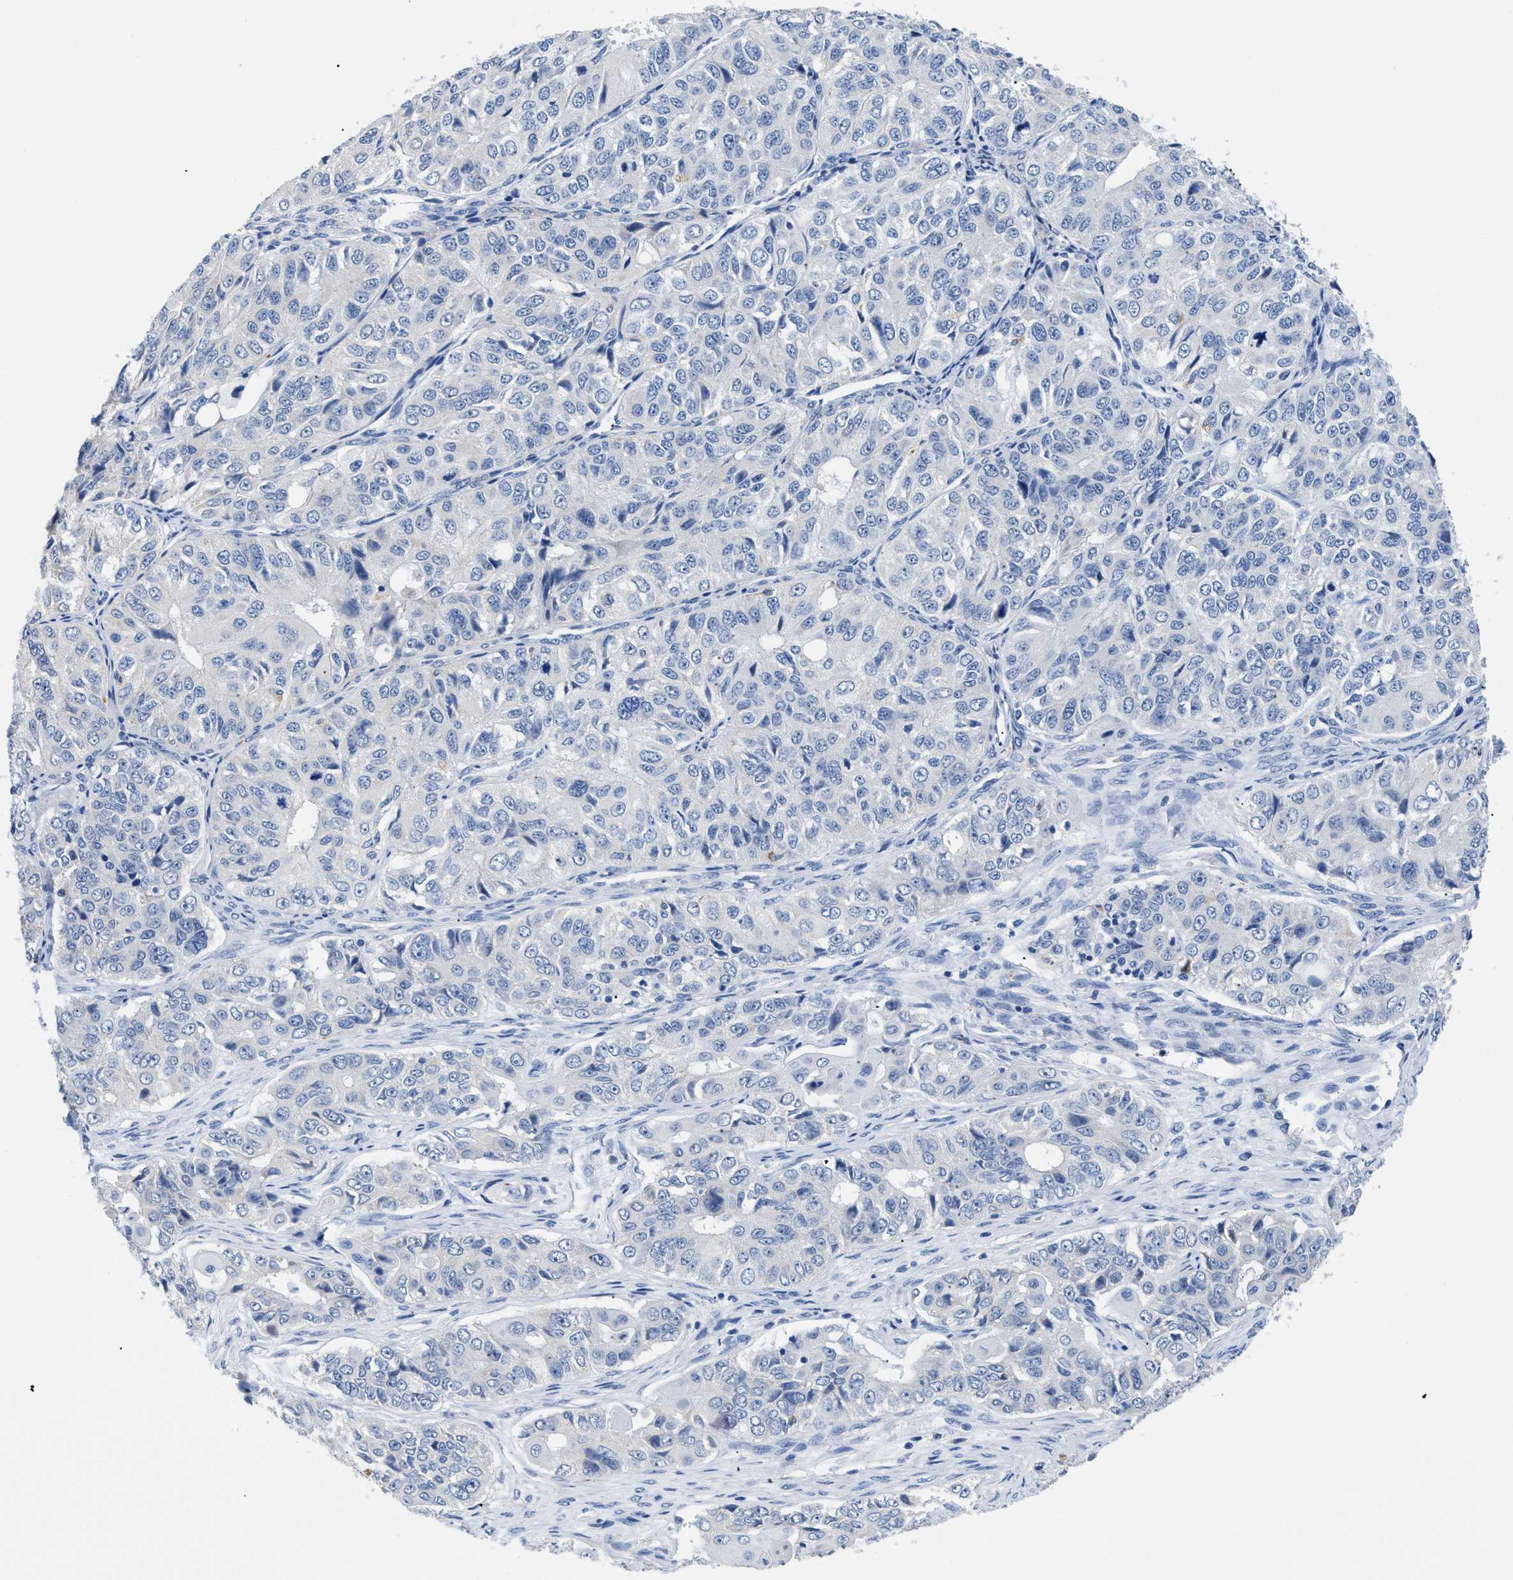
{"staining": {"intensity": "negative", "quantity": "none", "location": "none"}, "tissue": "ovarian cancer", "cell_type": "Tumor cells", "image_type": "cancer", "snomed": [{"axis": "morphology", "description": "Carcinoma, endometroid"}, {"axis": "topography", "description": "Ovary"}], "caption": "Ovarian cancer (endometroid carcinoma) was stained to show a protein in brown. There is no significant expression in tumor cells.", "gene": "APOBEC2", "patient": {"sex": "female", "age": 51}}